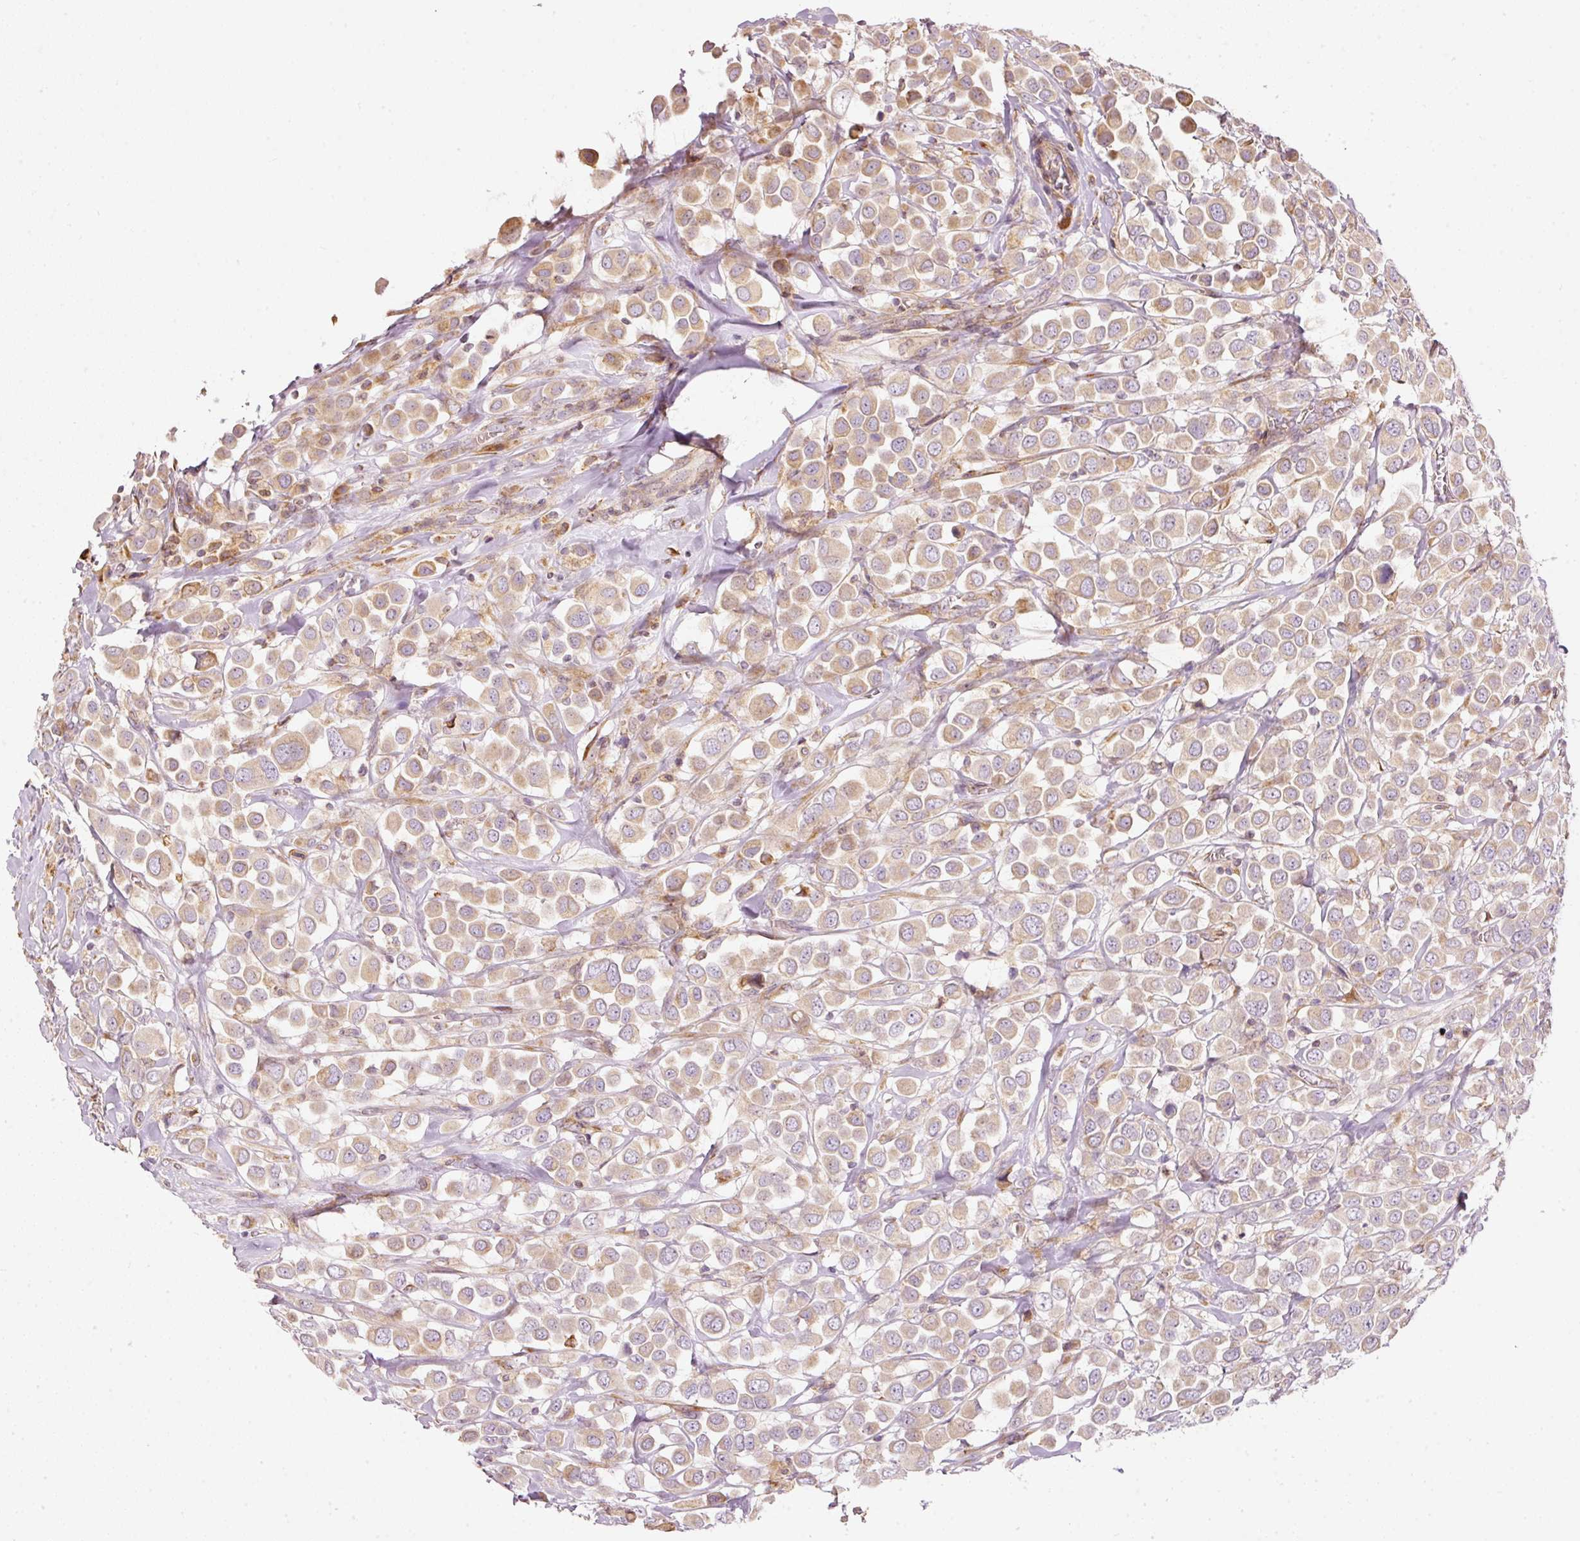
{"staining": {"intensity": "weak", "quantity": ">75%", "location": "cytoplasmic/membranous"}, "tissue": "breast cancer", "cell_type": "Tumor cells", "image_type": "cancer", "snomed": [{"axis": "morphology", "description": "Duct carcinoma"}, {"axis": "topography", "description": "Breast"}], "caption": "A brown stain labels weak cytoplasmic/membranous expression of a protein in breast intraductal carcinoma tumor cells.", "gene": "SNAPC5", "patient": {"sex": "female", "age": 61}}